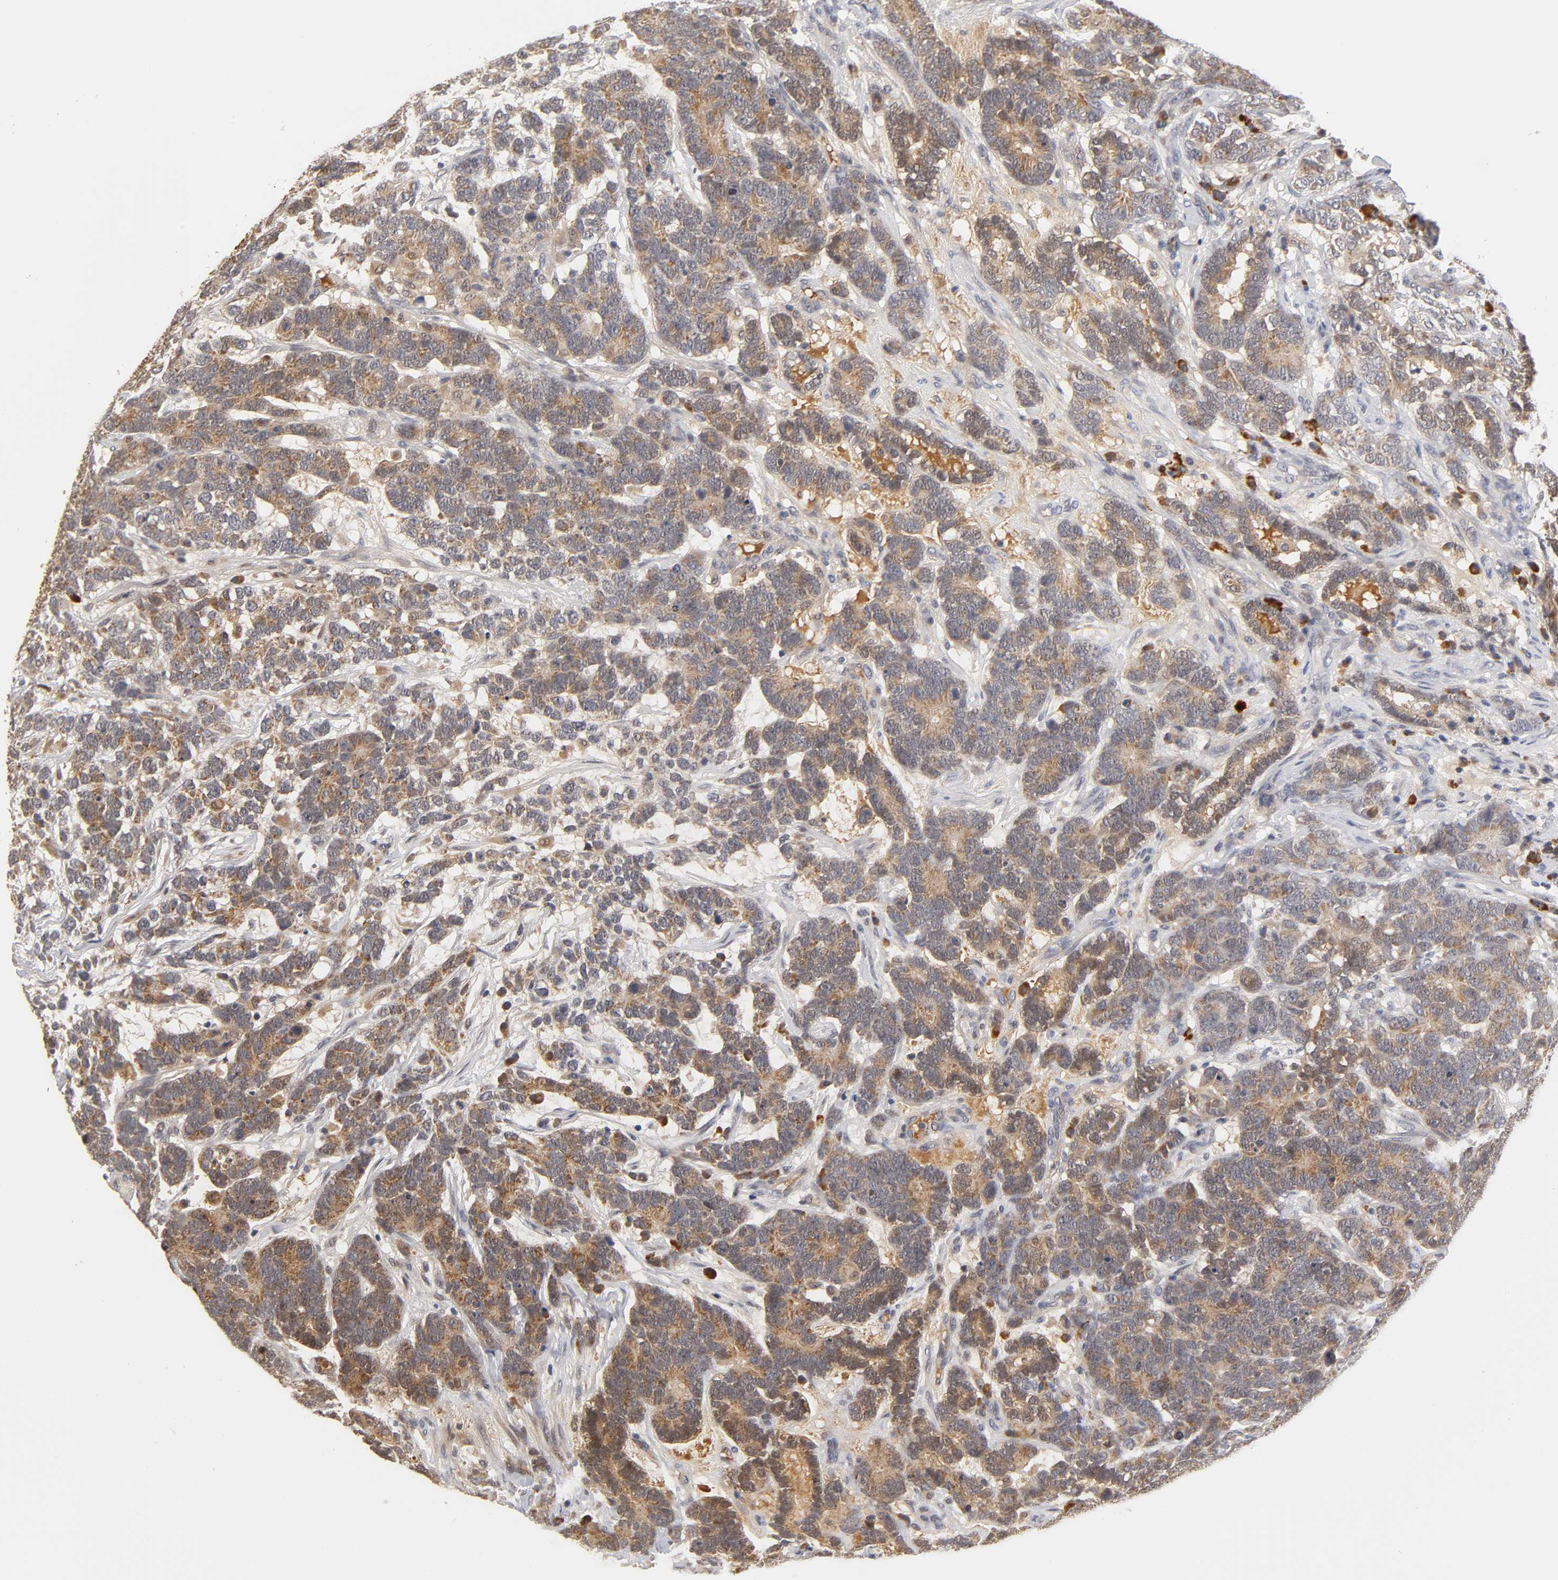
{"staining": {"intensity": "moderate", "quantity": ">75%", "location": "cytoplasmic/membranous,nuclear"}, "tissue": "testis cancer", "cell_type": "Tumor cells", "image_type": "cancer", "snomed": [{"axis": "morphology", "description": "Carcinoma, Embryonal, NOS"}, {"axis": "topography", "description": "Testis"}], "caption": "Testis embryonal carcinoma stained for a protein reveals moderate cytoplasmic/membranous and nuclear positivity in tumor cells.", "gene": "GSTZ1", "patient": {"sex": "male", "age": 26}}